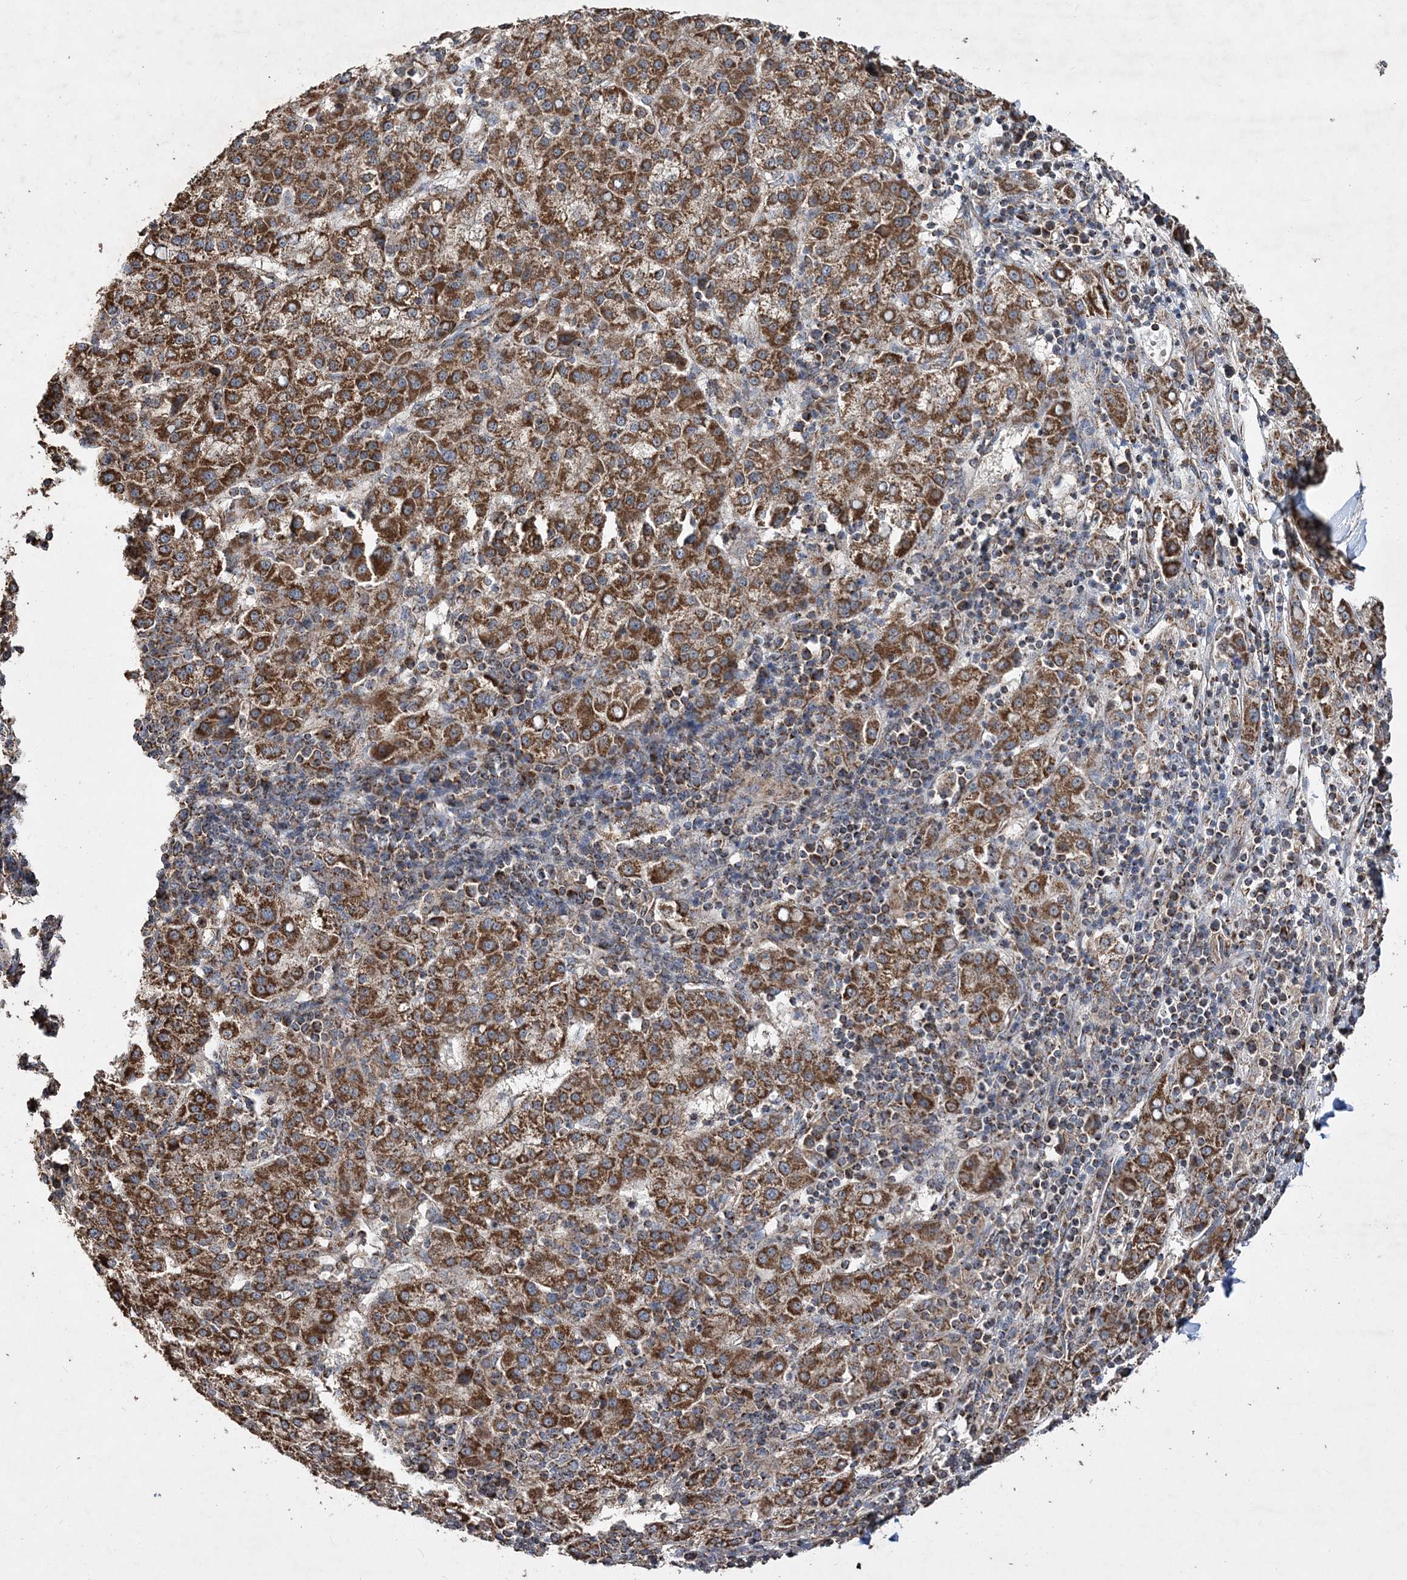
{"staining": {"intensity": "strong", "quantity": ">75%", "location": "cytoplasmic/membranous"}, "tissue": "liver cancer", "cell_type": "Tumor cells", "image_type": "cancer", "snomed": [{"axis": "morphology", "description": "Carcinoma, Hepatocellular, NOS"}, {"axis": "topography", "description": "Liver"}], "caption": "Strong cytoplasmic/membranous protein staining is seen in about >75% of tumor cells in liver cancer (hepatocellular carcinoma).", "gene": "POC5", "patient": {"sex": "female", "age": 58}}